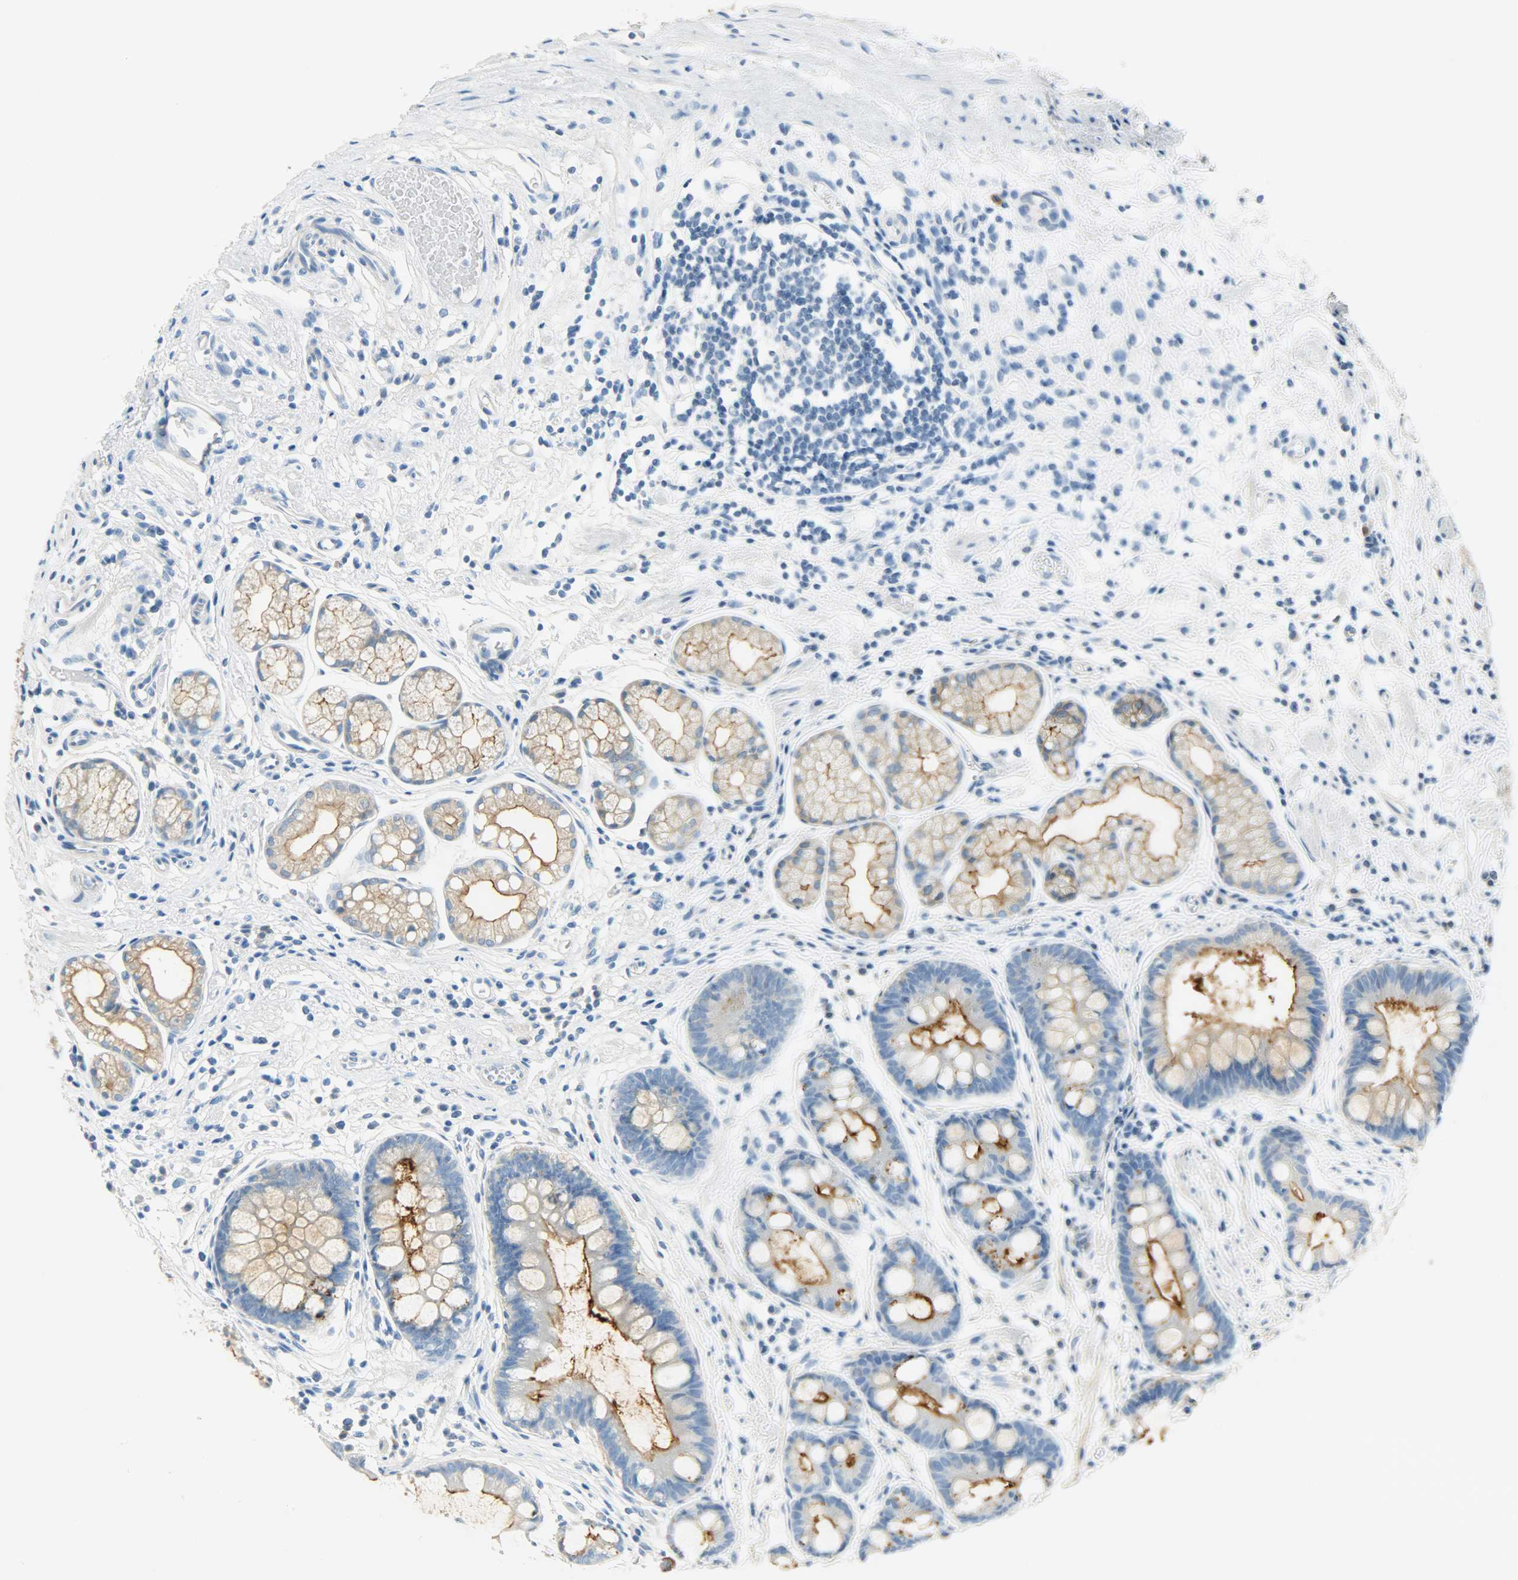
{"staining": {"intensity": "strong", "quantity": "25%-75%", "location": "cytoplasmic/membranous"}, "tissue": "stomach", "cell_type": "Glandular cells", "image_type": "normal", "snomed": [{"axis": "morphology", "description": "Normal tissue, NOS"}, {"axis": "morphology", "description": "Inflammation, NOS"}, {"axis": "topography", "description": "Stomach, lower"}], "caption": "This is a histology image of immunohistochemistry staining of benign stomach, which shows strong staining in the cytoplasmic/membranous of glandular cells.", "gene": "PROM1", "patient": {"sex": "male", "age": 59}}